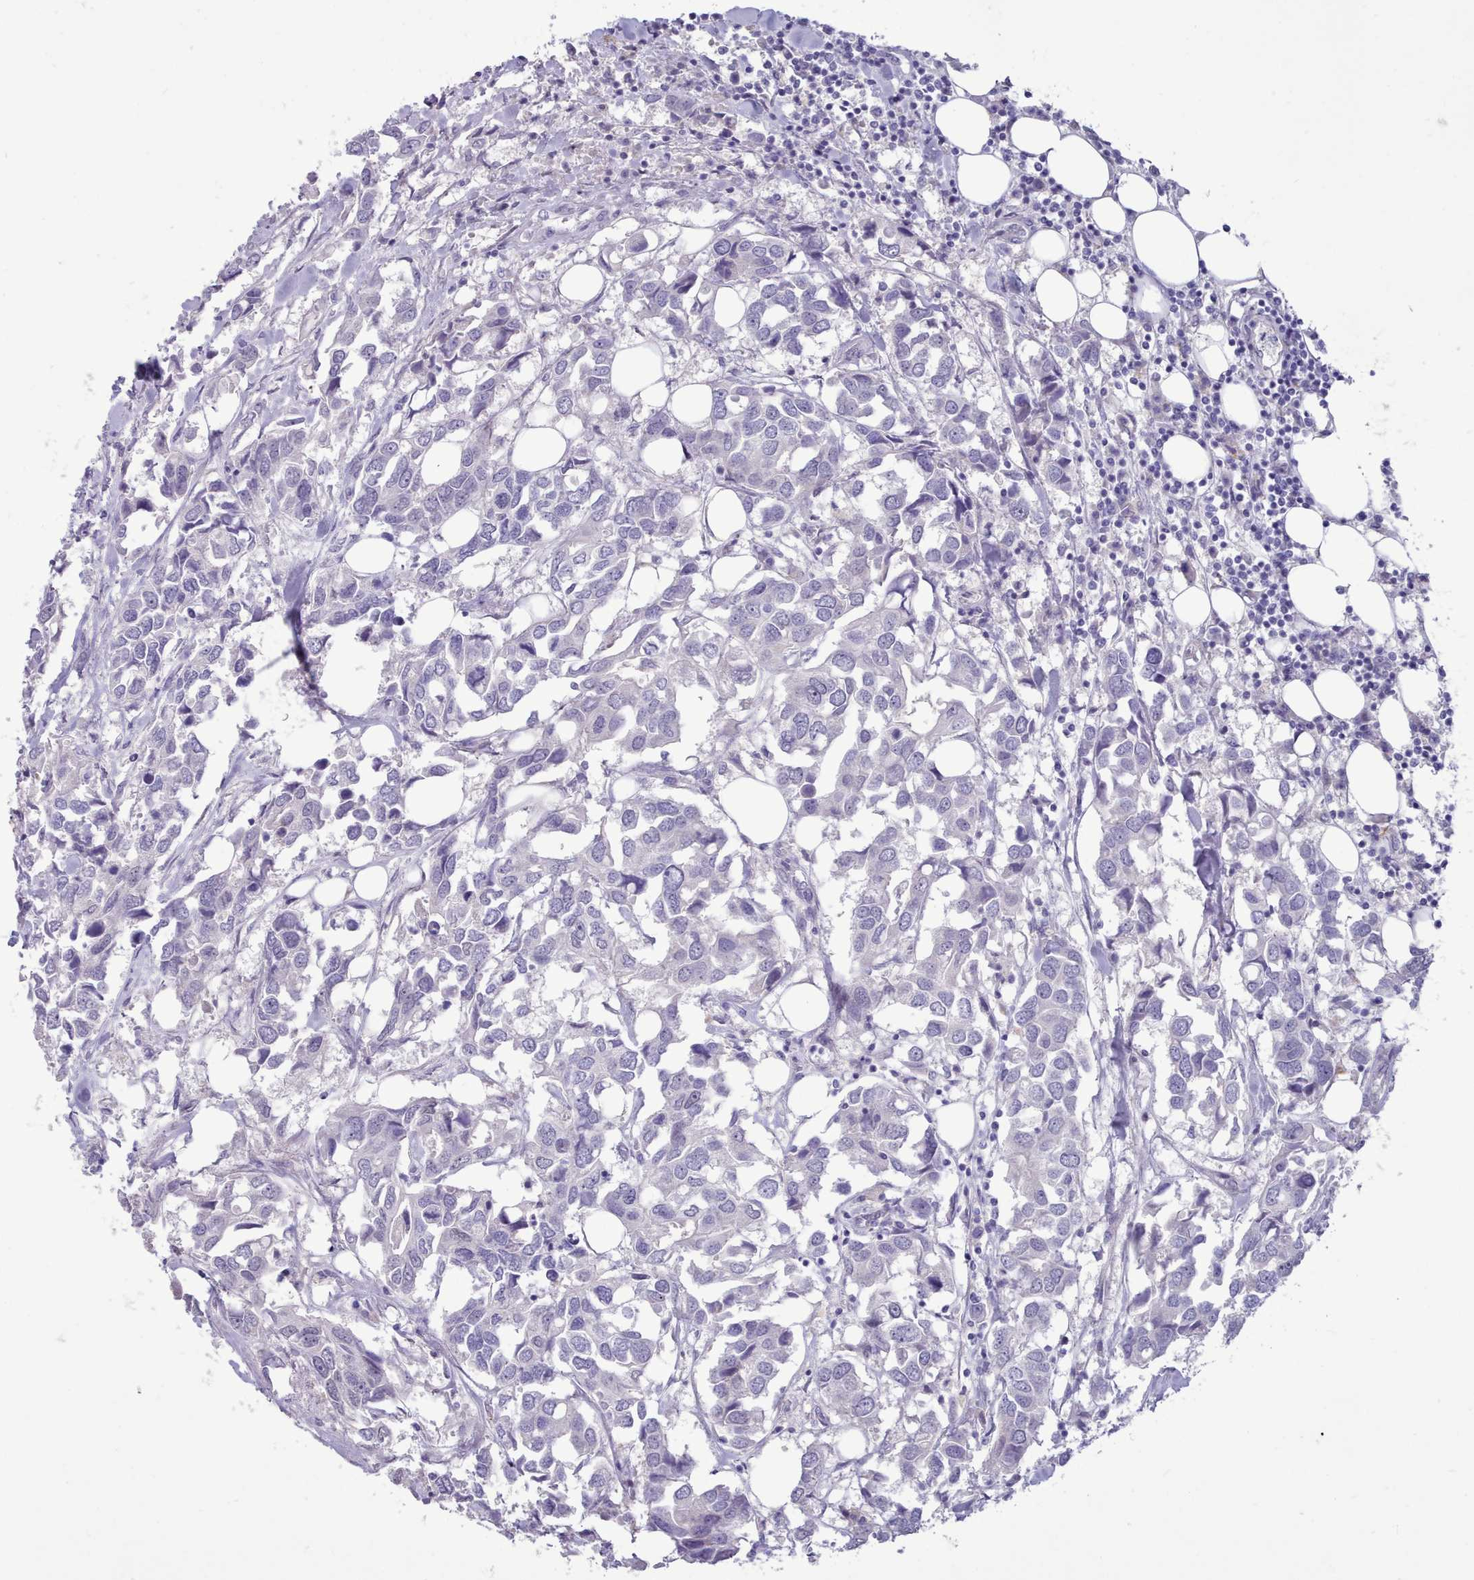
{"staining": {"intensity": "negative", "quantity": "none", "location": "none"}, "tissue": "breast cancer", "cell_type": "Tumor cells", "image_type": "cancer", "snomed": [{"axis": "morphology", "description": "Duct carcinoma"}, {"axis": "topography", "description": "Breast"}], "caption": "Human breast cancer (infiltrating ductal carcinoma) stained for a protein using IHC reveals no positivity in tumor cells.", "gene": "TMEM253", "patient": {"sex": "female", "age": 83}}